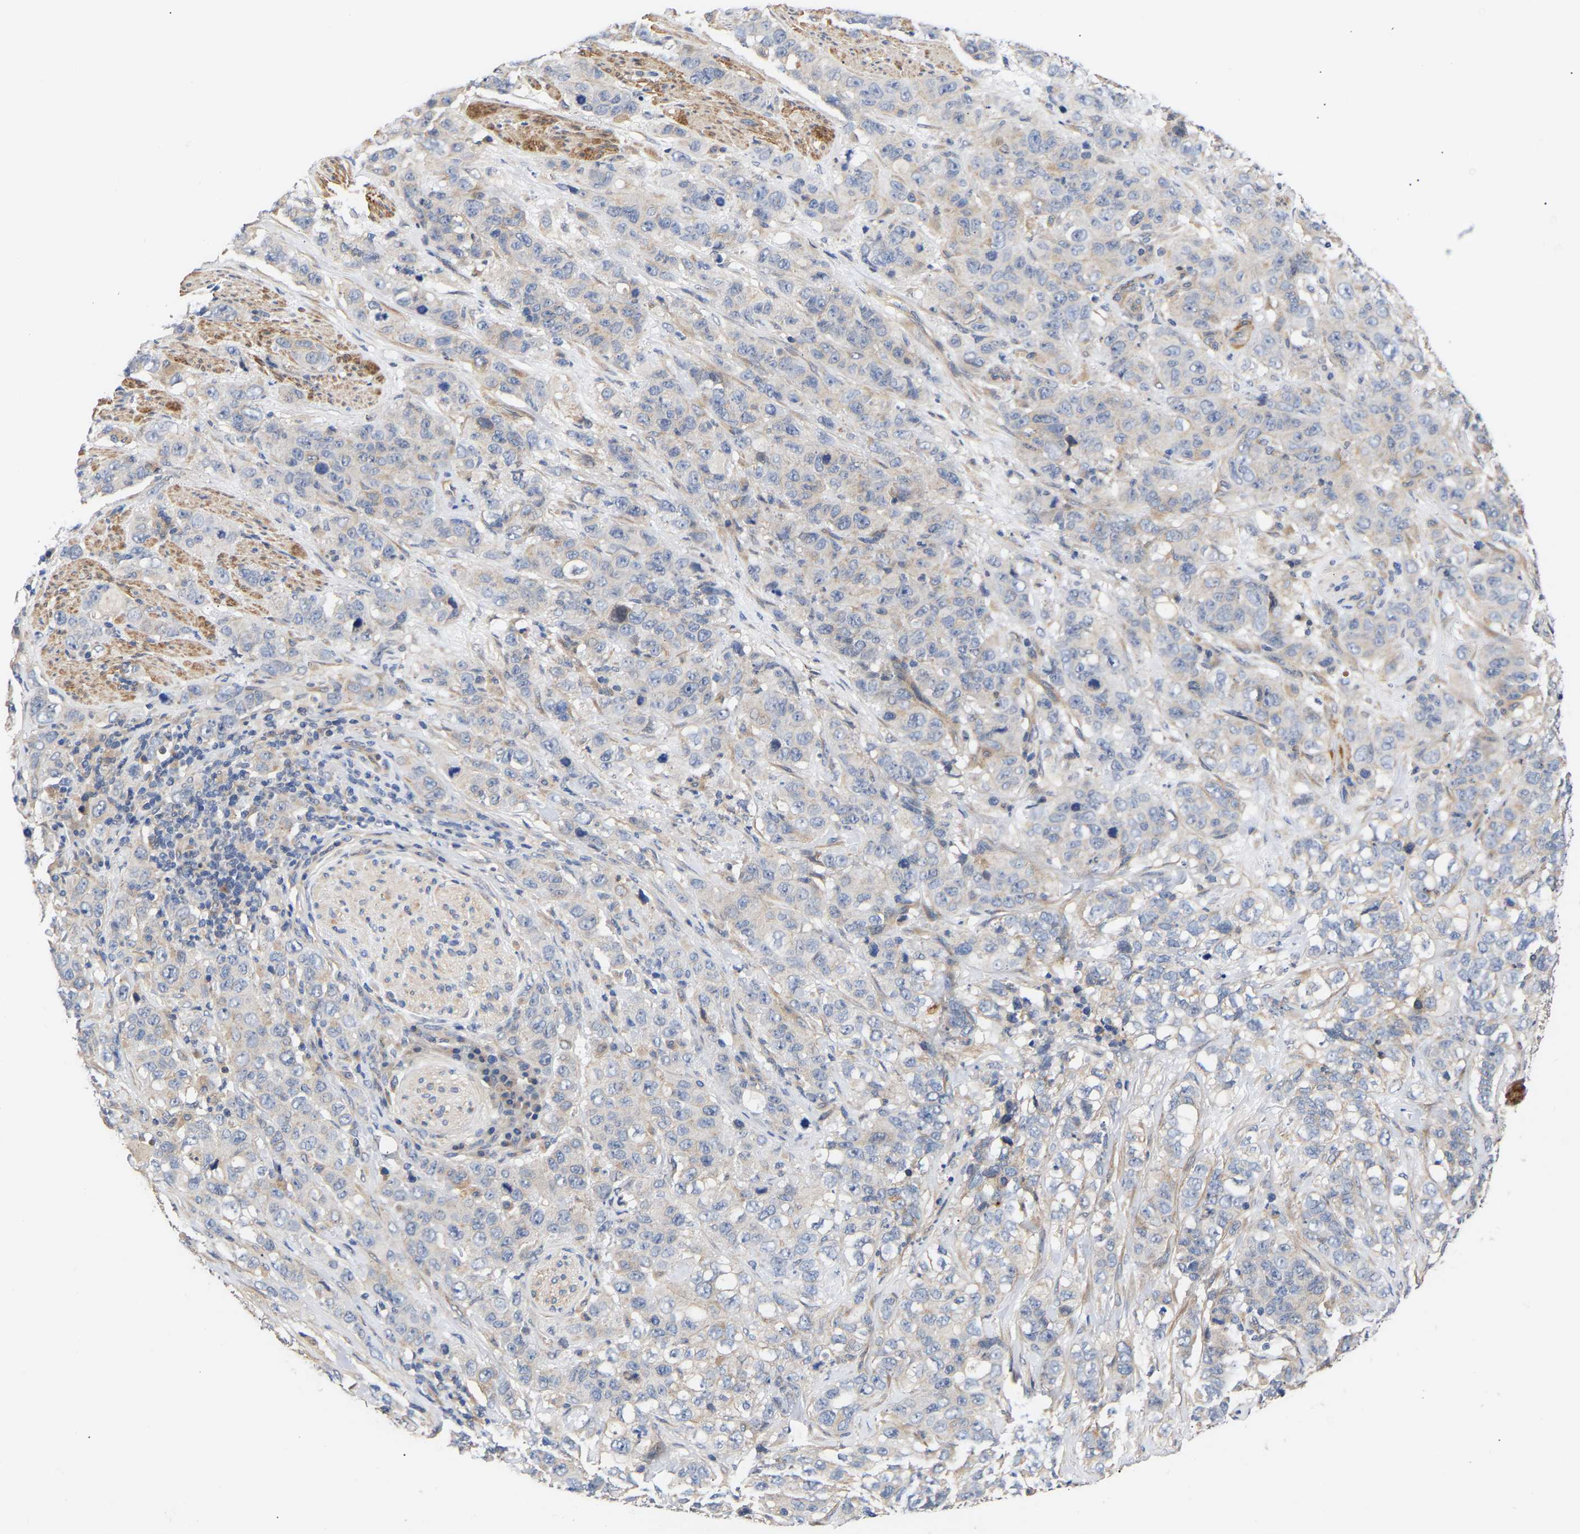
{"staining": {"intensity": "negative", "quantity": "none", "location": "none"}, "tissue": "stomach cancer", "cell_type": "Tumor cells", "image_type": "cancer", "snomed": [{"axis": "morphology", "description": "Adenocarcinoma, NOS"}, {"axis": "topography", "description": "Stomach"}], "caption": "This is a photomicrograph of immunohistochemistry (IHC) staining of stomach cancer, which shows no positivity in tumor cells.", "gene": "KASH5", "patient": {"sex": "male", "age": 48}}